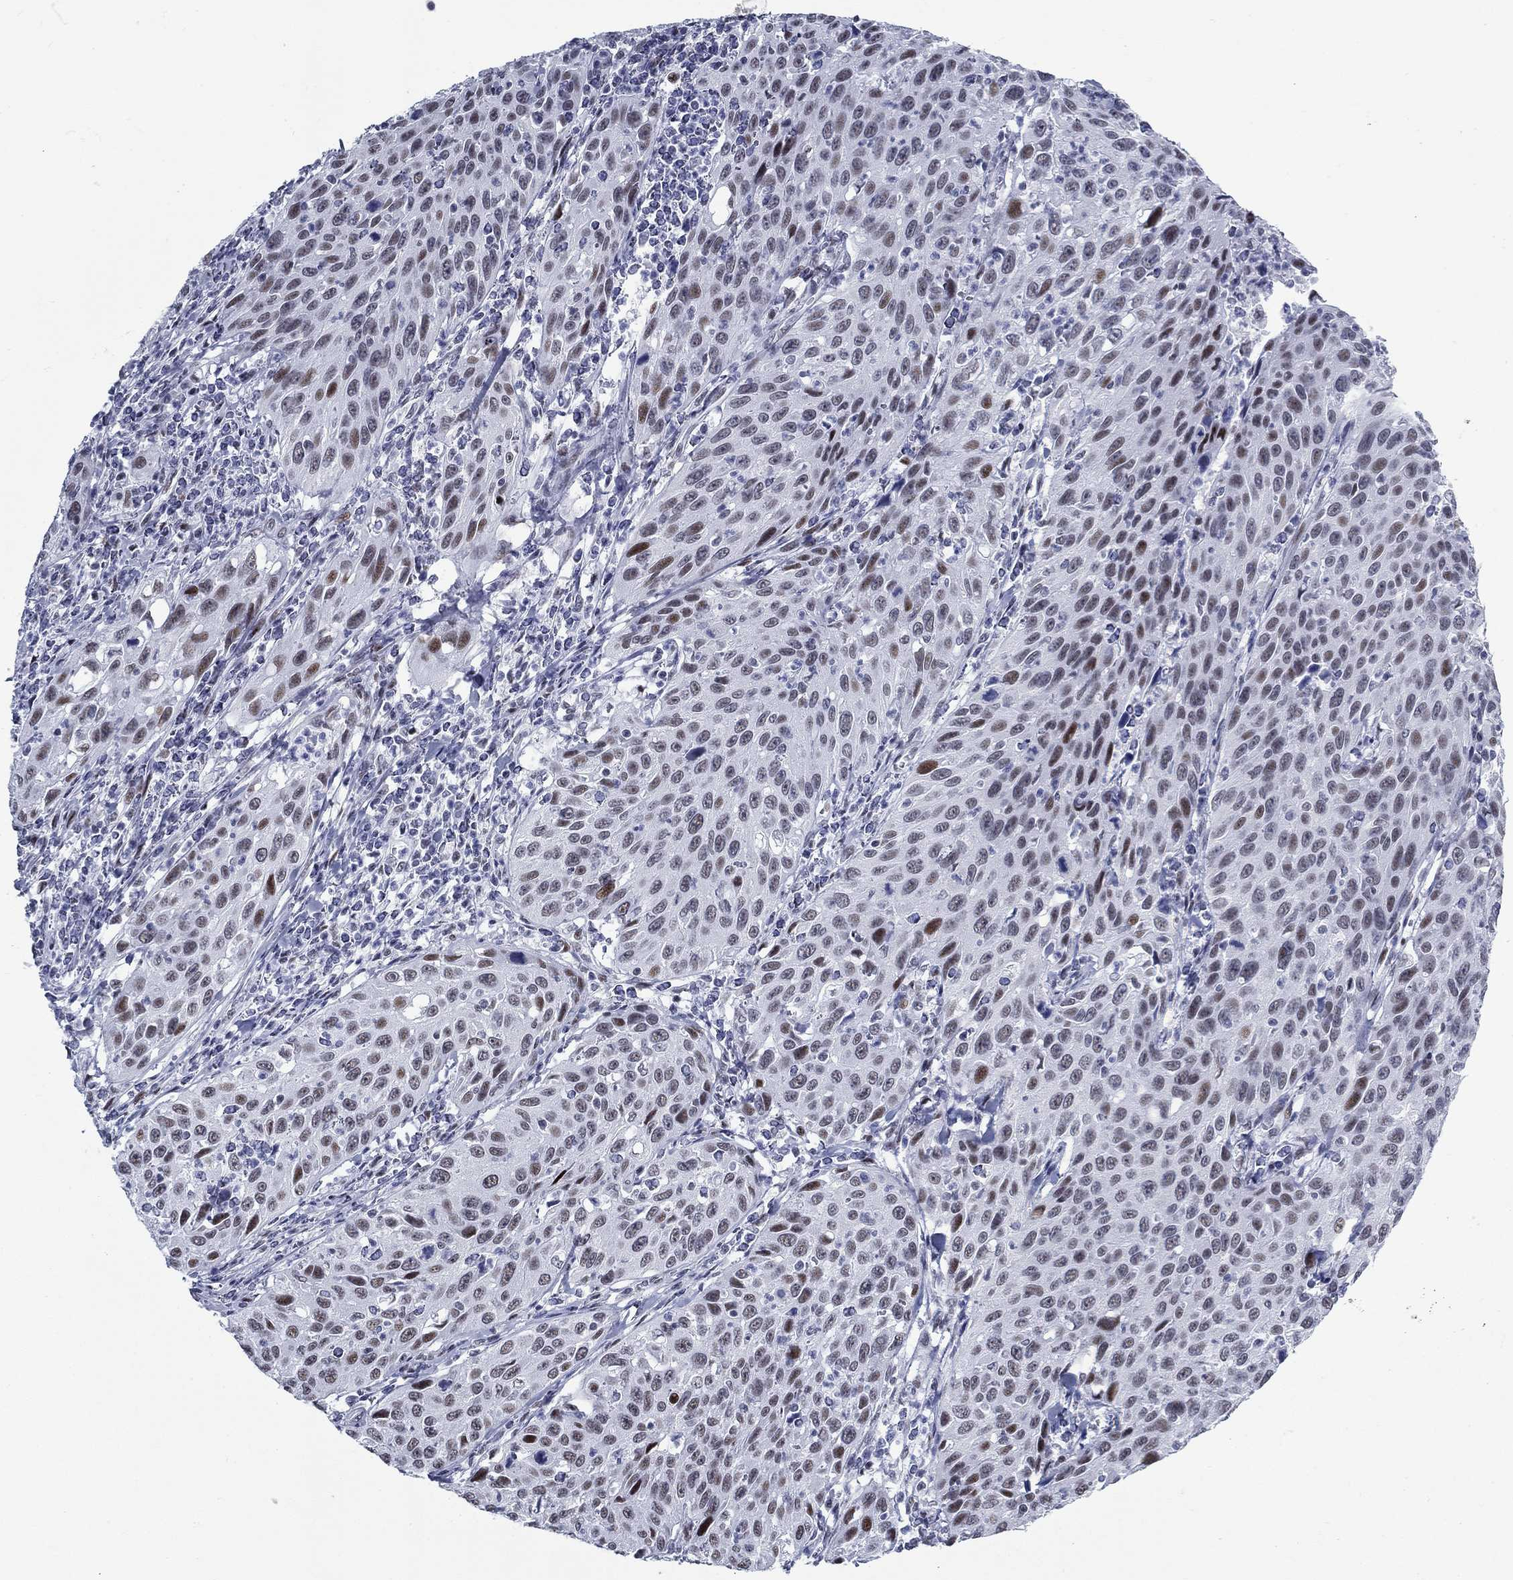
{"staining": {"intensity": "strong", "quantity": "<25%", "location": "nuclear"}, "tissue": "cervical cancer", "cell_type": "Tumor cells", "image_type": "cancer", "snomed": [{"axis": "morphology", "description": "Squamous cell carcinoma, NOS"}, {"axis": "topography", "description": "Cervix"}], "caption": "DAB (3,3'-diaminobenzidine) immunohistochemical staining of human squamous cell carcinoma (cervical) displays strong nuclear protein positivity in about <25% of tumor cells.", "gene": "ASF1B", "patient": {"sex": "female", "age": 26}}